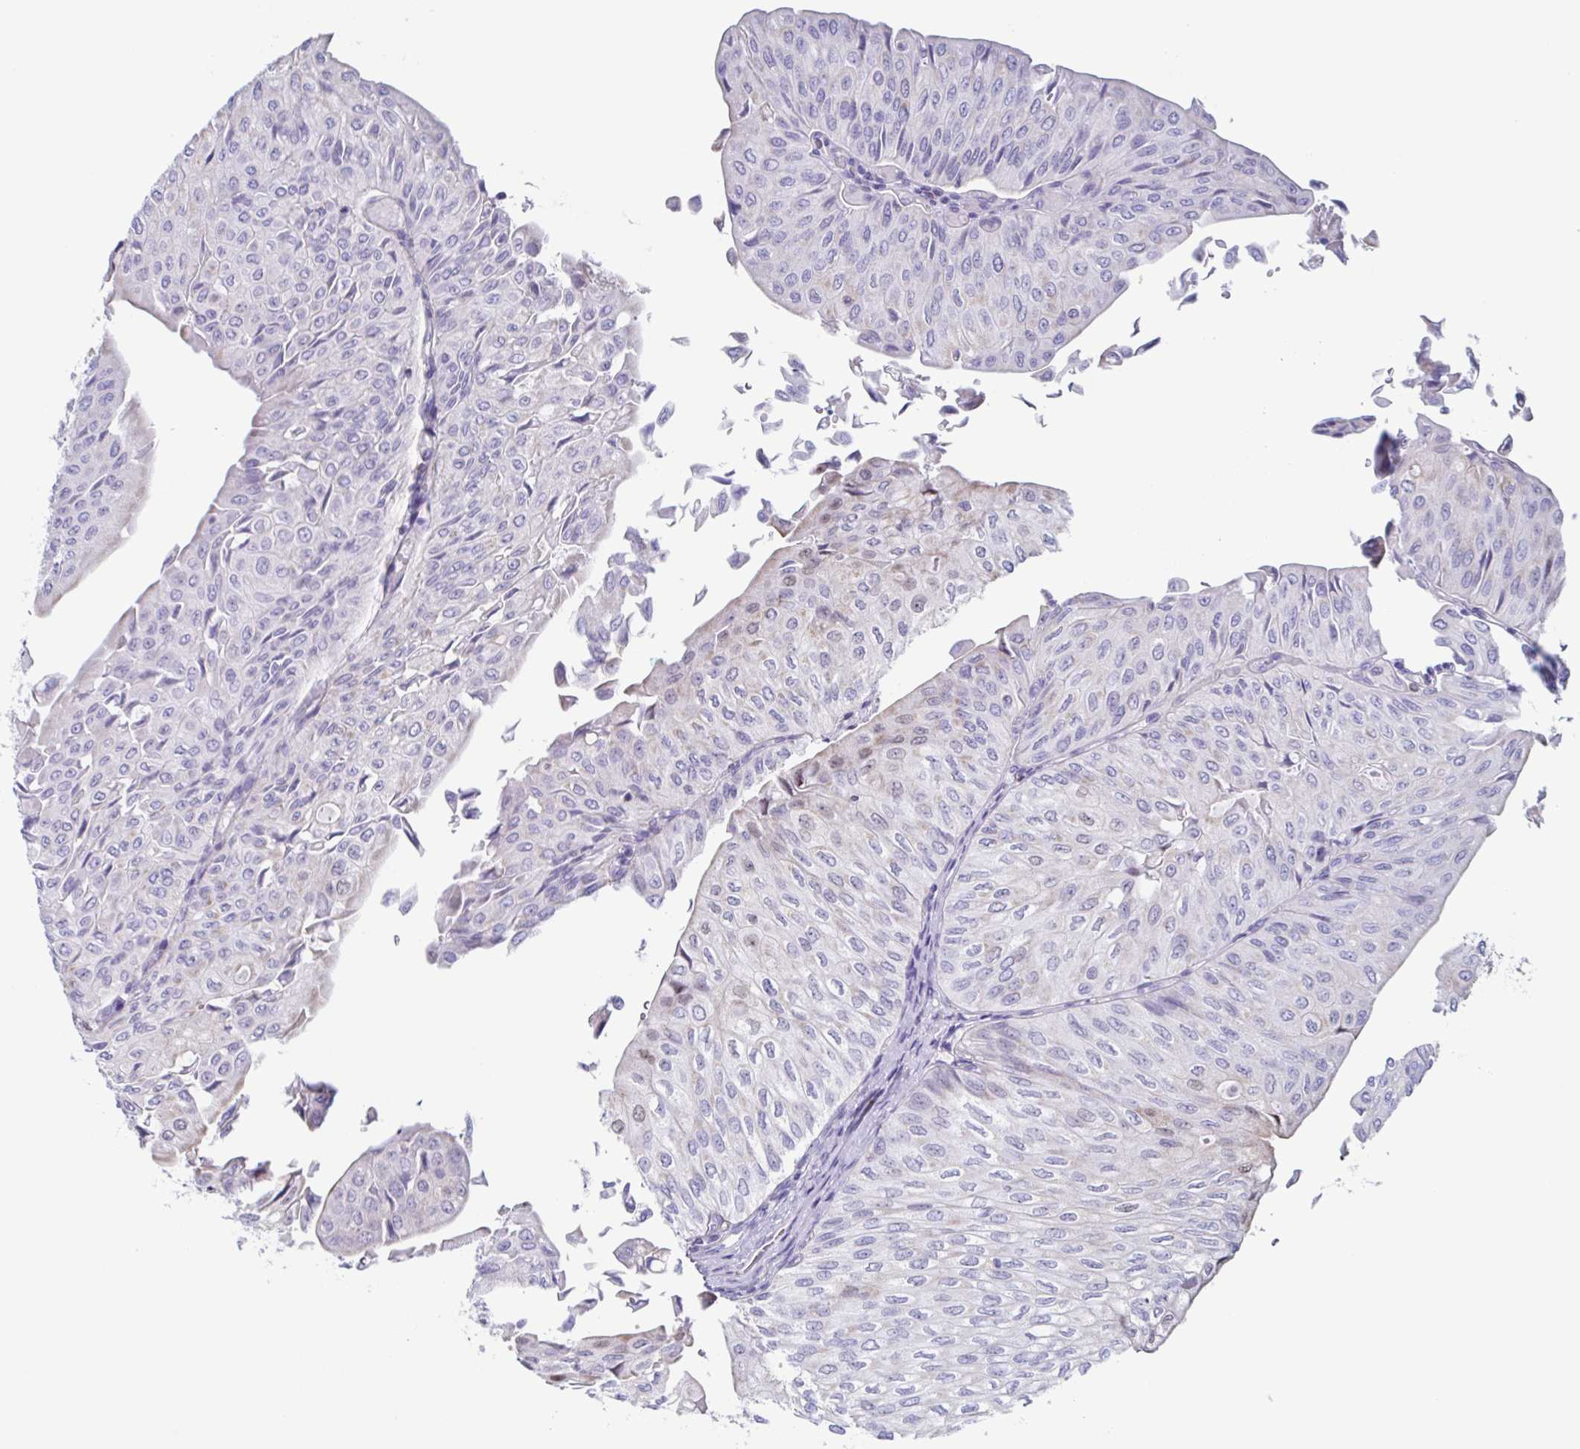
{"staining": {"intensity": "negative", "quantity": "none", "location": "none"}, "tissue": "urothelial cancer", "cell_type": "Tumor cells", "image_type": "cancer", "snomed": [{"axis": "morphology", "description": "Urothelial carcinoma, NOS"}, {"axis": "topography", "description": "Urinary bladder"}], "caption": "The photomicrograph shows no significant staining in tumor cells of transitional cell carcinoma.", "gene": "PBOV1", "patient": {"sex": "male", "age": 62}}